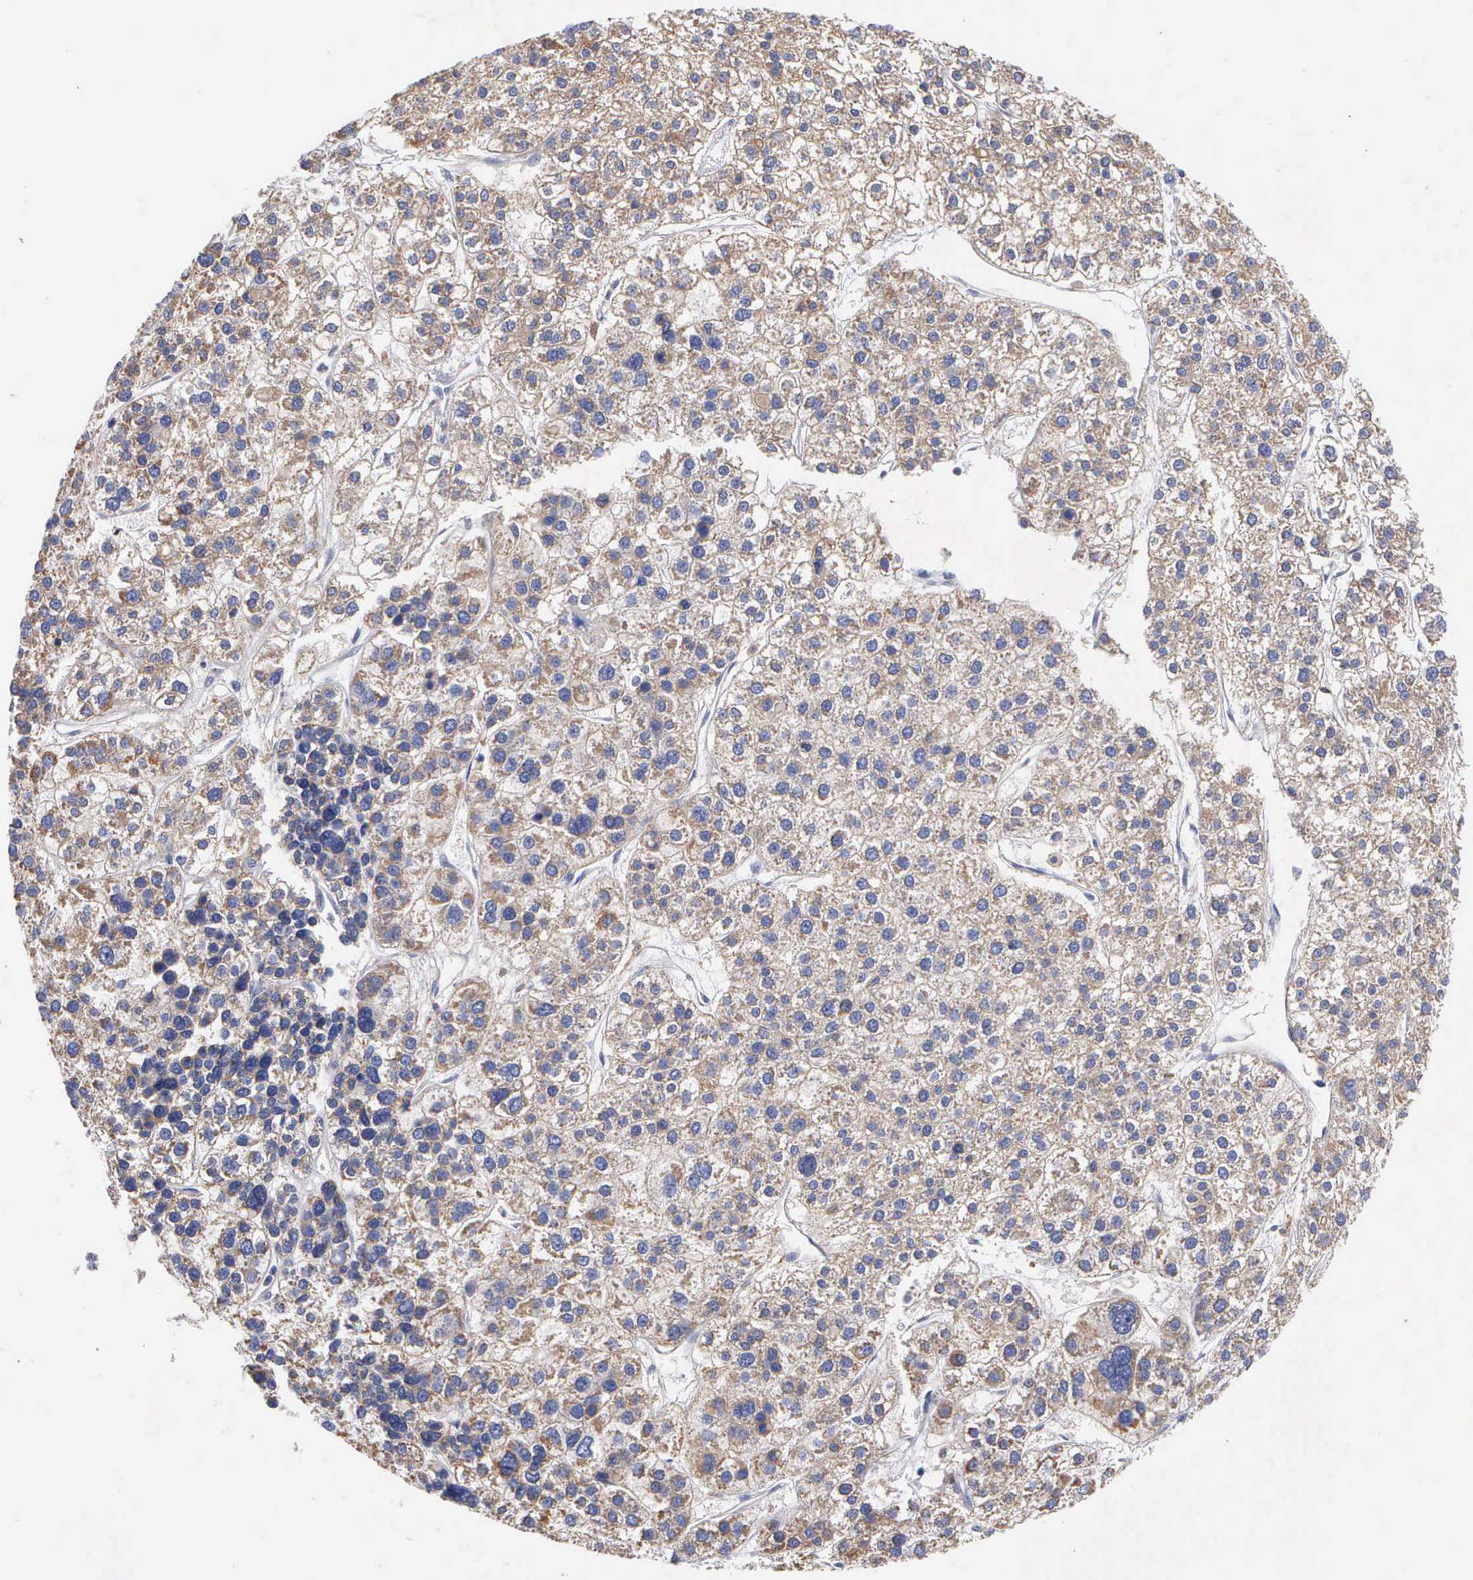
{"staining": {"intensity": "moderate", "quantity": ">75%", "location": "cytoplasmic/membranous"}, "tissue": "liver cancer", "cell_type": "Tumor cells", "image_type": "cancer", "snomed": [{"axis": "morphology", "description": "Carcinoma, Hepatocellular, NOS"}, {"axis": "topography", "description": "Liver"}], "caption": "Immunohistochemical staining of hepatocellular carcinoma (liver) shows medium levels of moderate cytoplasmic/membranous expression in approximately >75% of tumor cells.", "gene": "PTGS2", "patient": {"sex": "female", "age": 85}}